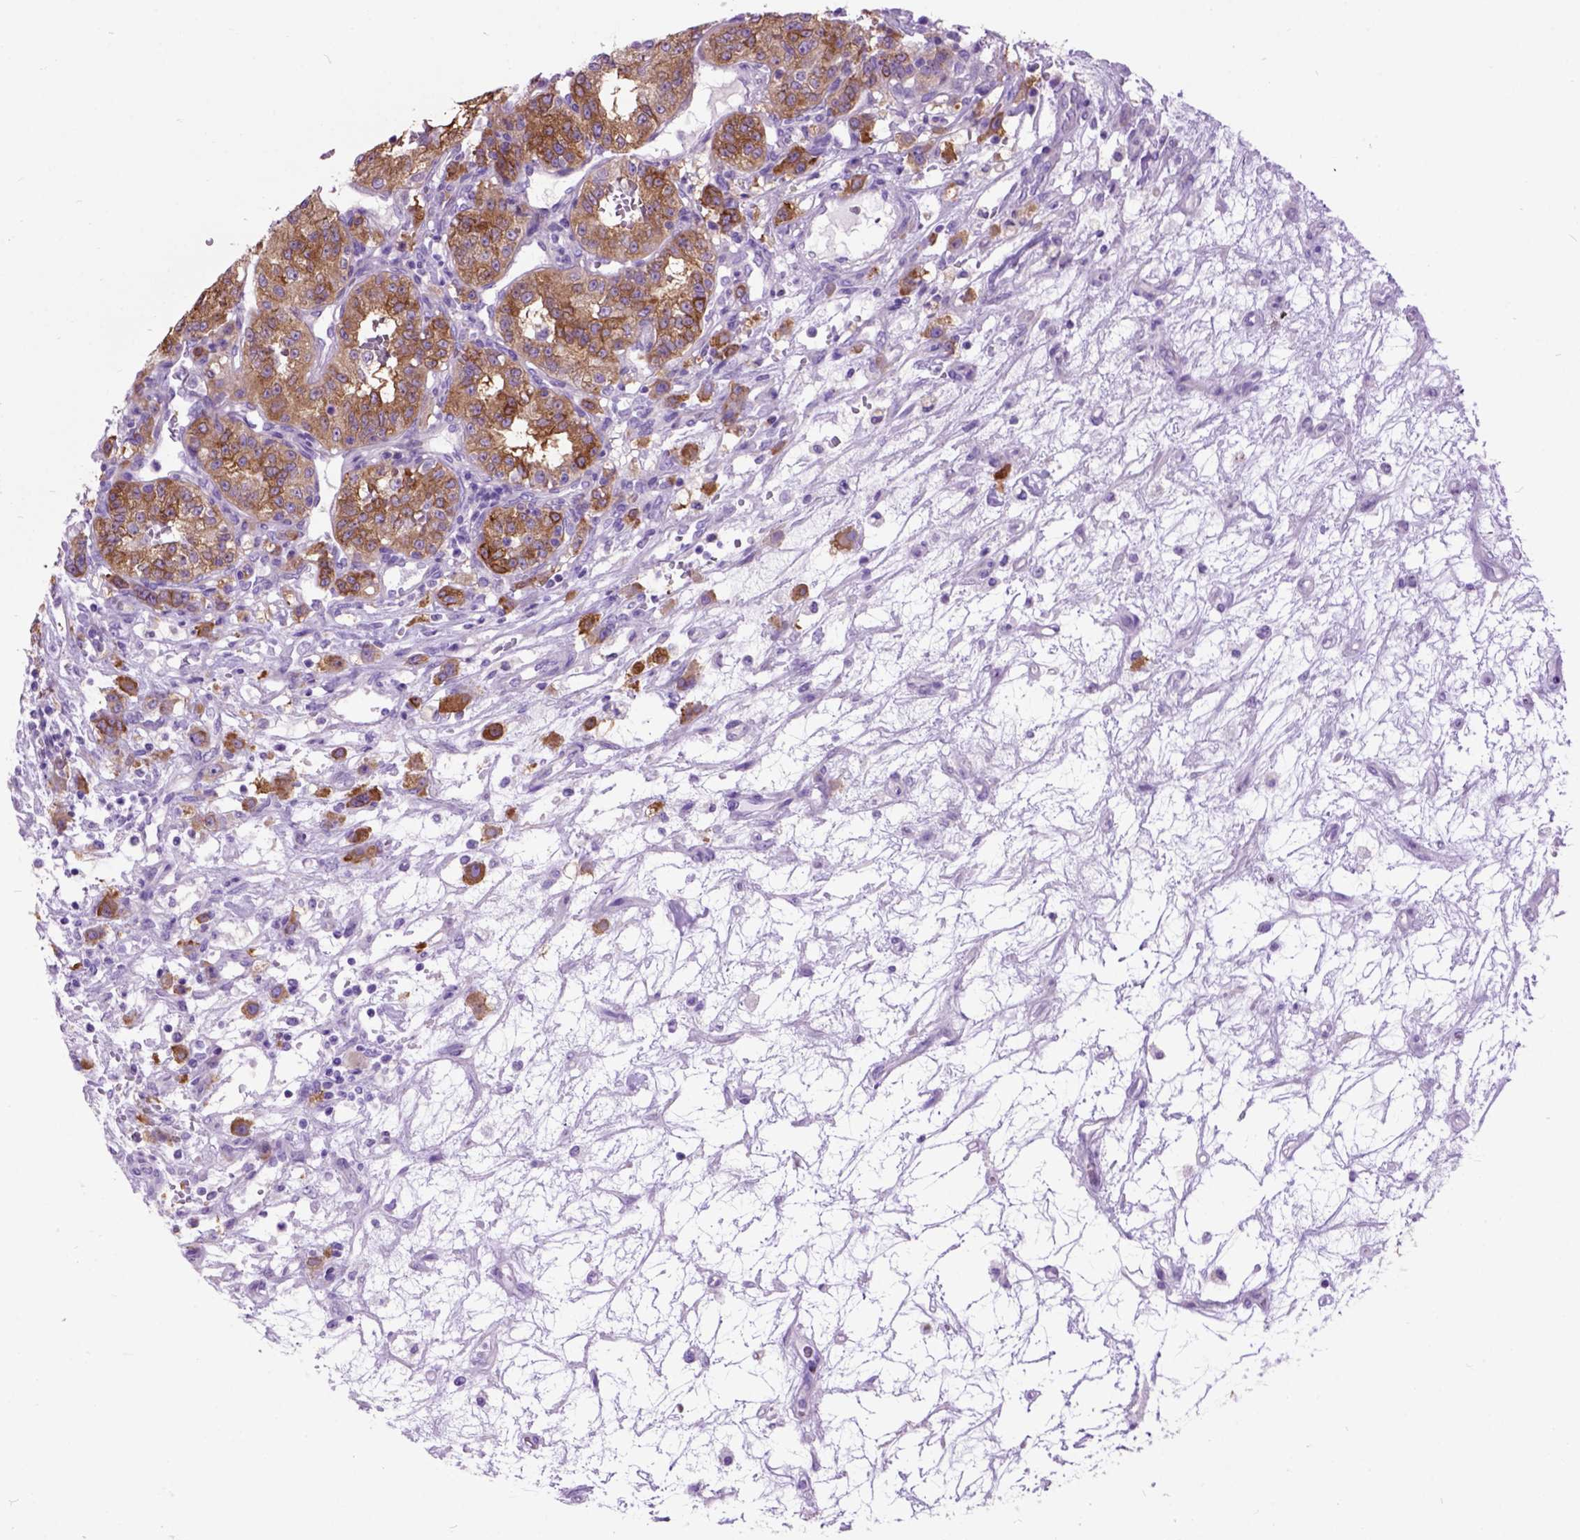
{"staining": {"intensity": "moderate", "quantity": ">75%", "location": "cytoplasmic/membranous"}, "tissue": "renal cancer", "cell_type": "Tumor cells", "image_type": "cancer", "snomed": [{"axis": "morphology", "description": "Adenocarcinoma, NOS"}, {"axis": "topography", "description": "Kidney"}], "caption": "There is medium levels of moderate cytoplasmic/membranous staining in tumor cells of adenocarcinoma (renal), as demonstrated by immunohistochemical staining (brown color).", "gene": "MAPT", "patient": {"sex": "female", "age": 63}}